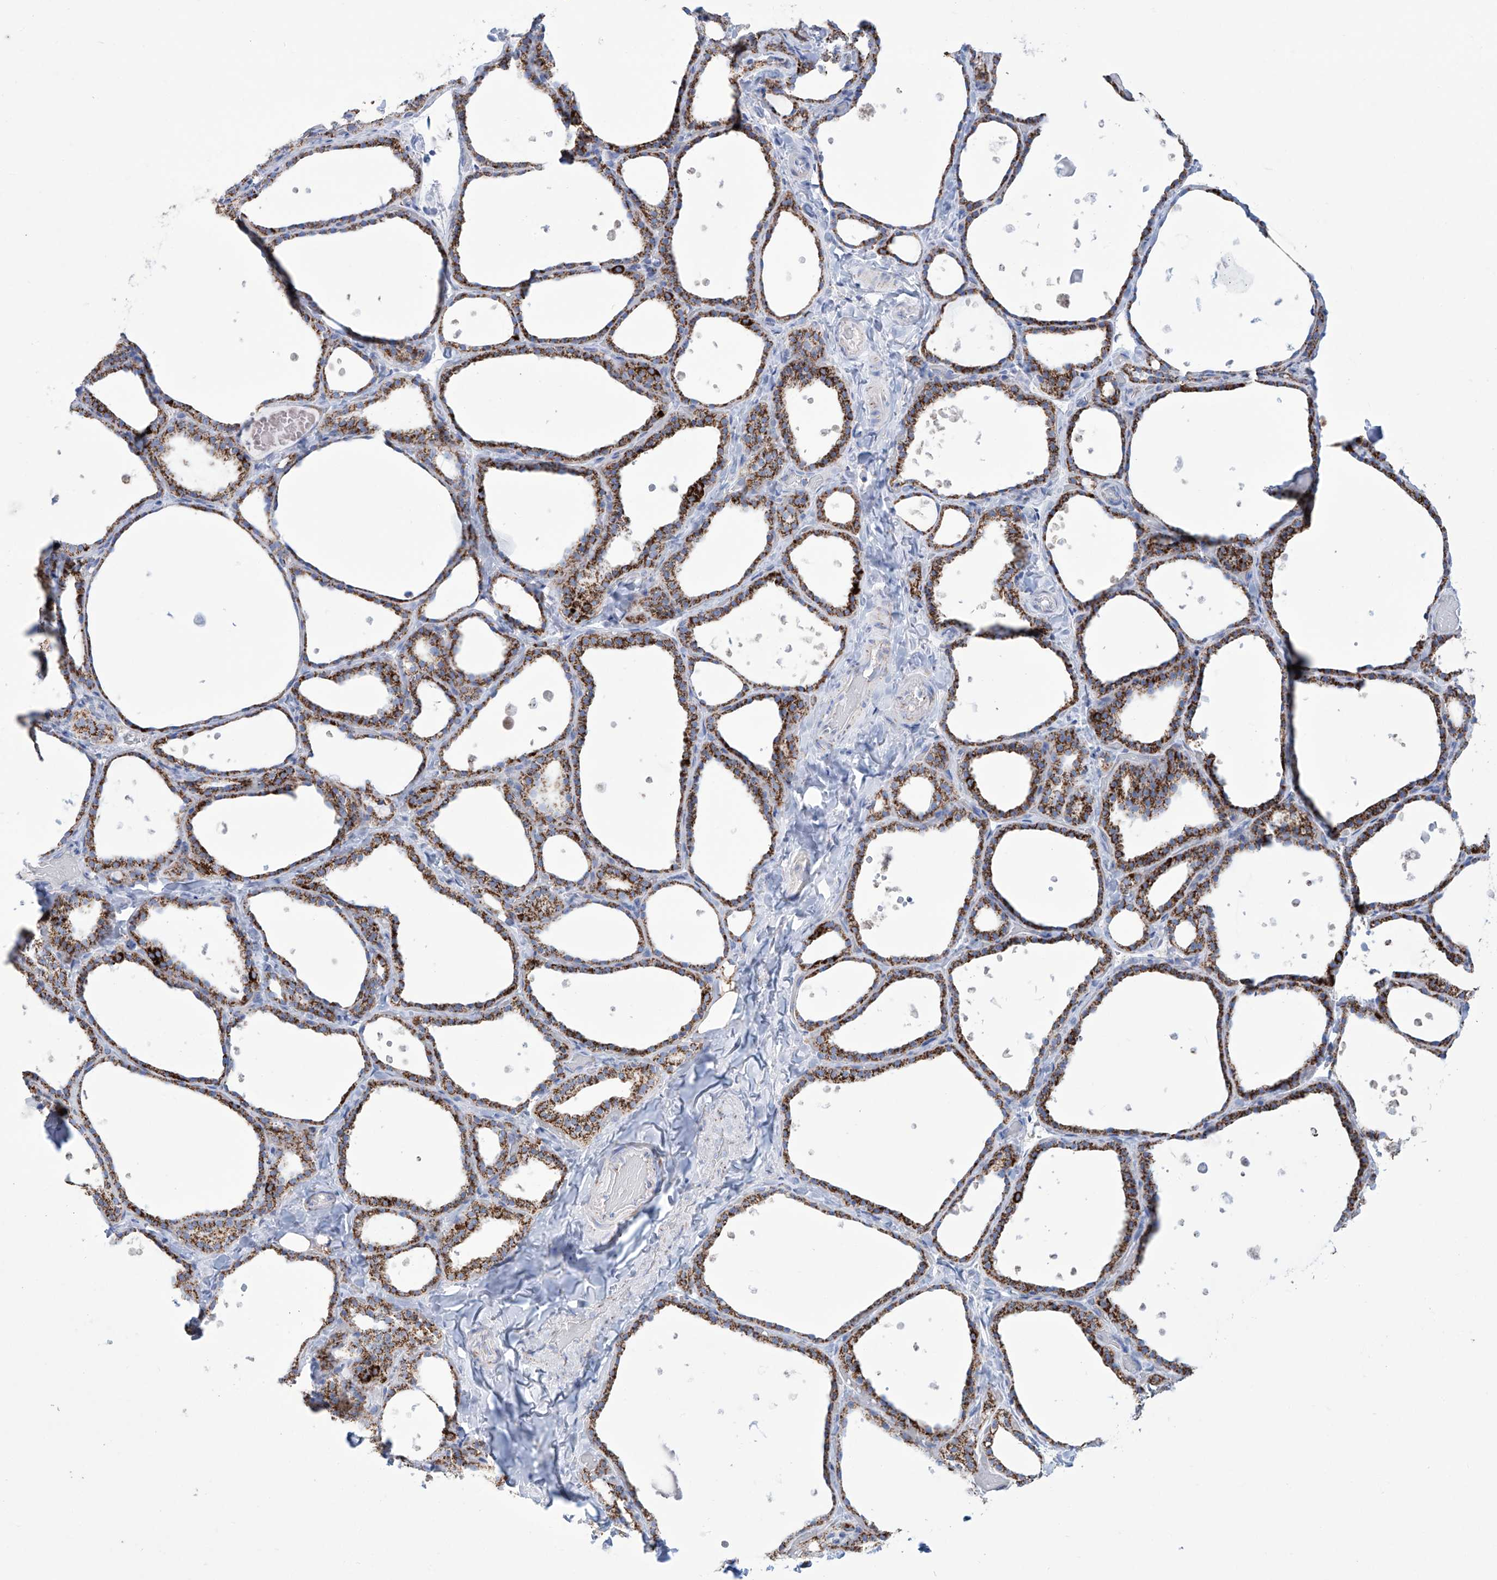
{"staining": {"intensity": "strong", "quantity": ">75%", "location": "cytoplasmic/membranous"}, "tissue": "thyroid gland", "cell_type": "Glandular cells", "image_type": "normal", "snomed": [{"axis": "morphology", "description": "Normal tissue, NOS"}, {"axis": "topography", "description": "Thyroid gland"}], "caption": "Thyroid gland stained with a protein marker exhibits strong staining in glandular cells.", "gene": "ALDH6A1", "patient": {"sex": "female", "age": 44}}